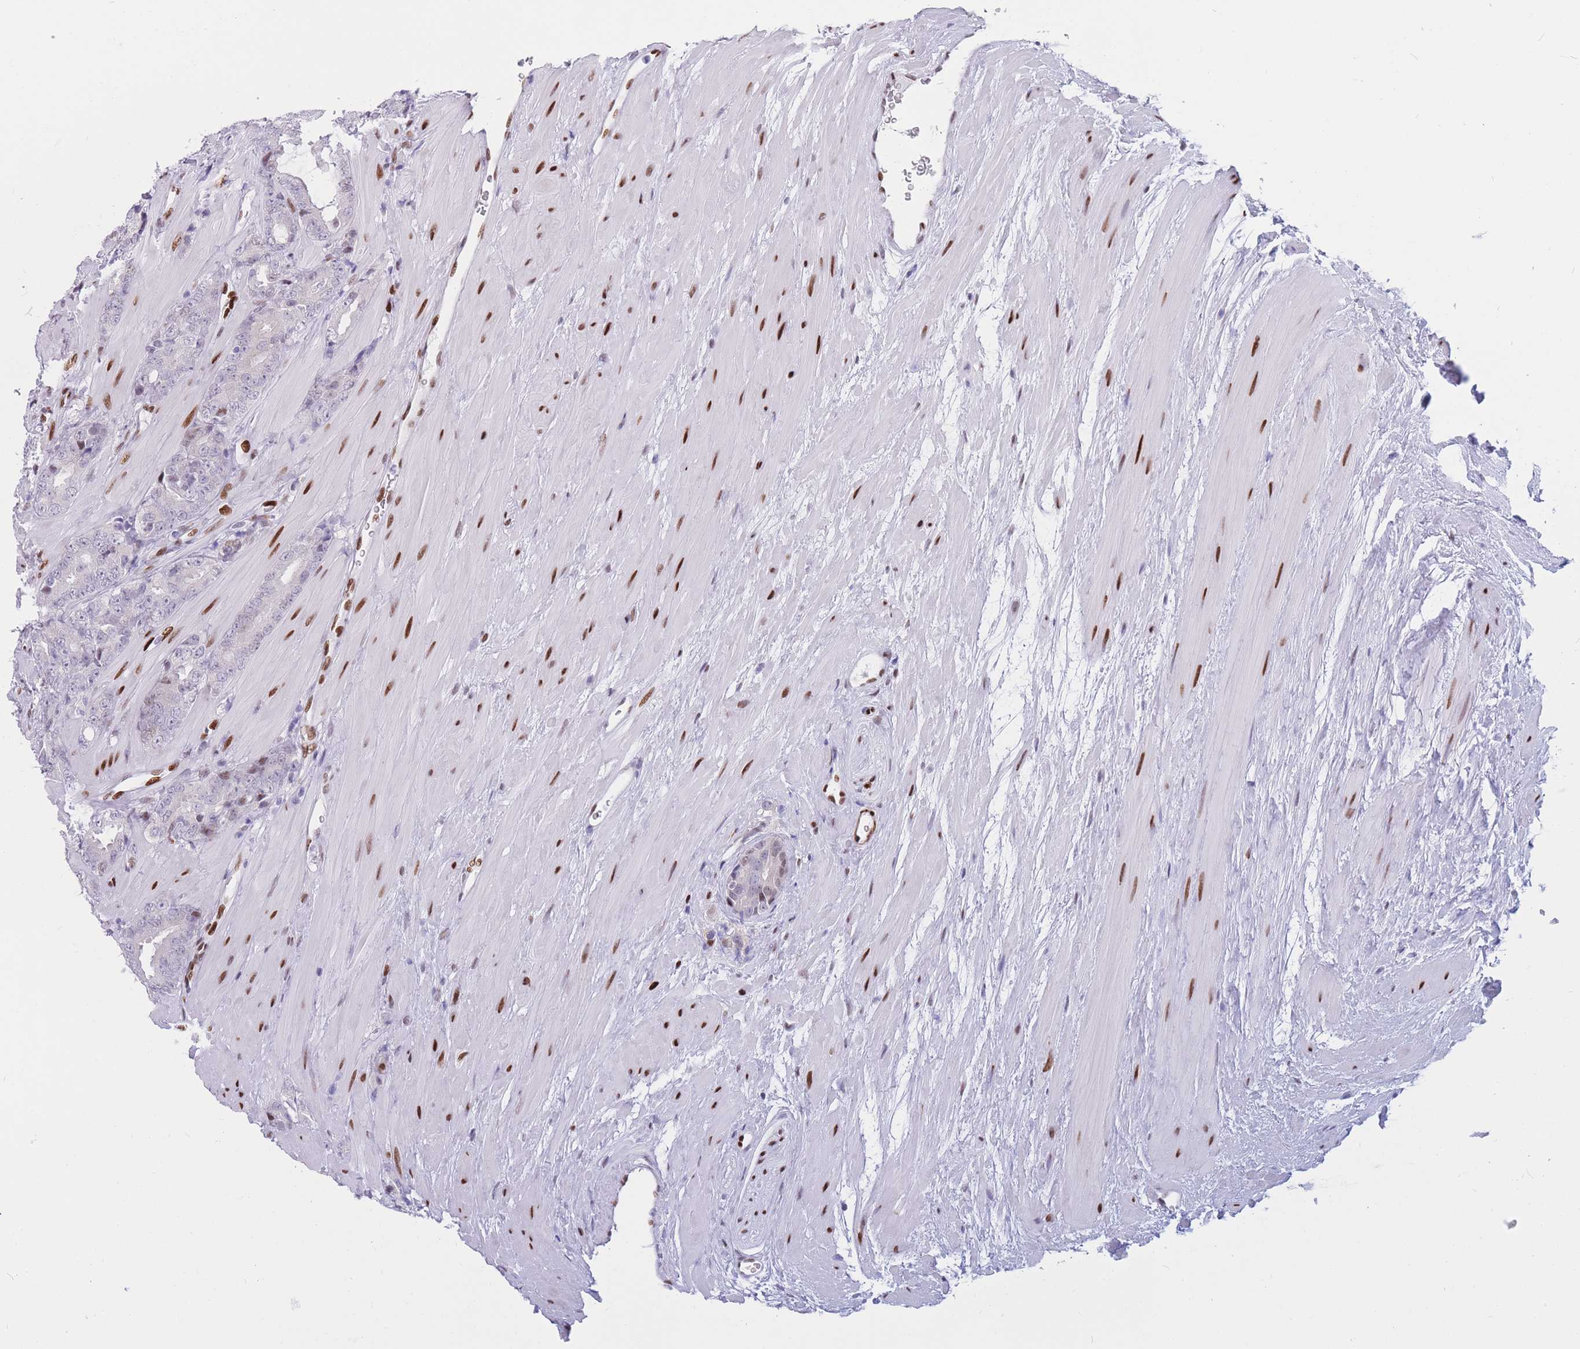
{"staining": {"intensity": "negative", "quantity": "none", "location": "none"}, "tissue": "prostate cancer", "cell_type": "Tumor cells", "image_type": "cancer", "snomed": [{"axis": "morphology", "description": "Adenocarcinoma, High grade"}, {"axis": "topography", "description": "Prostate"}], "caption": "IHC micrograph of prostate cancer stained for a protein (brown), which demonstrates no staining in tumor cells. (DAB (3,3'-diaminobenzidine) IHC, high magnification).", "gene": "NASP", "patient": {"sex": "male", "age": 62}}